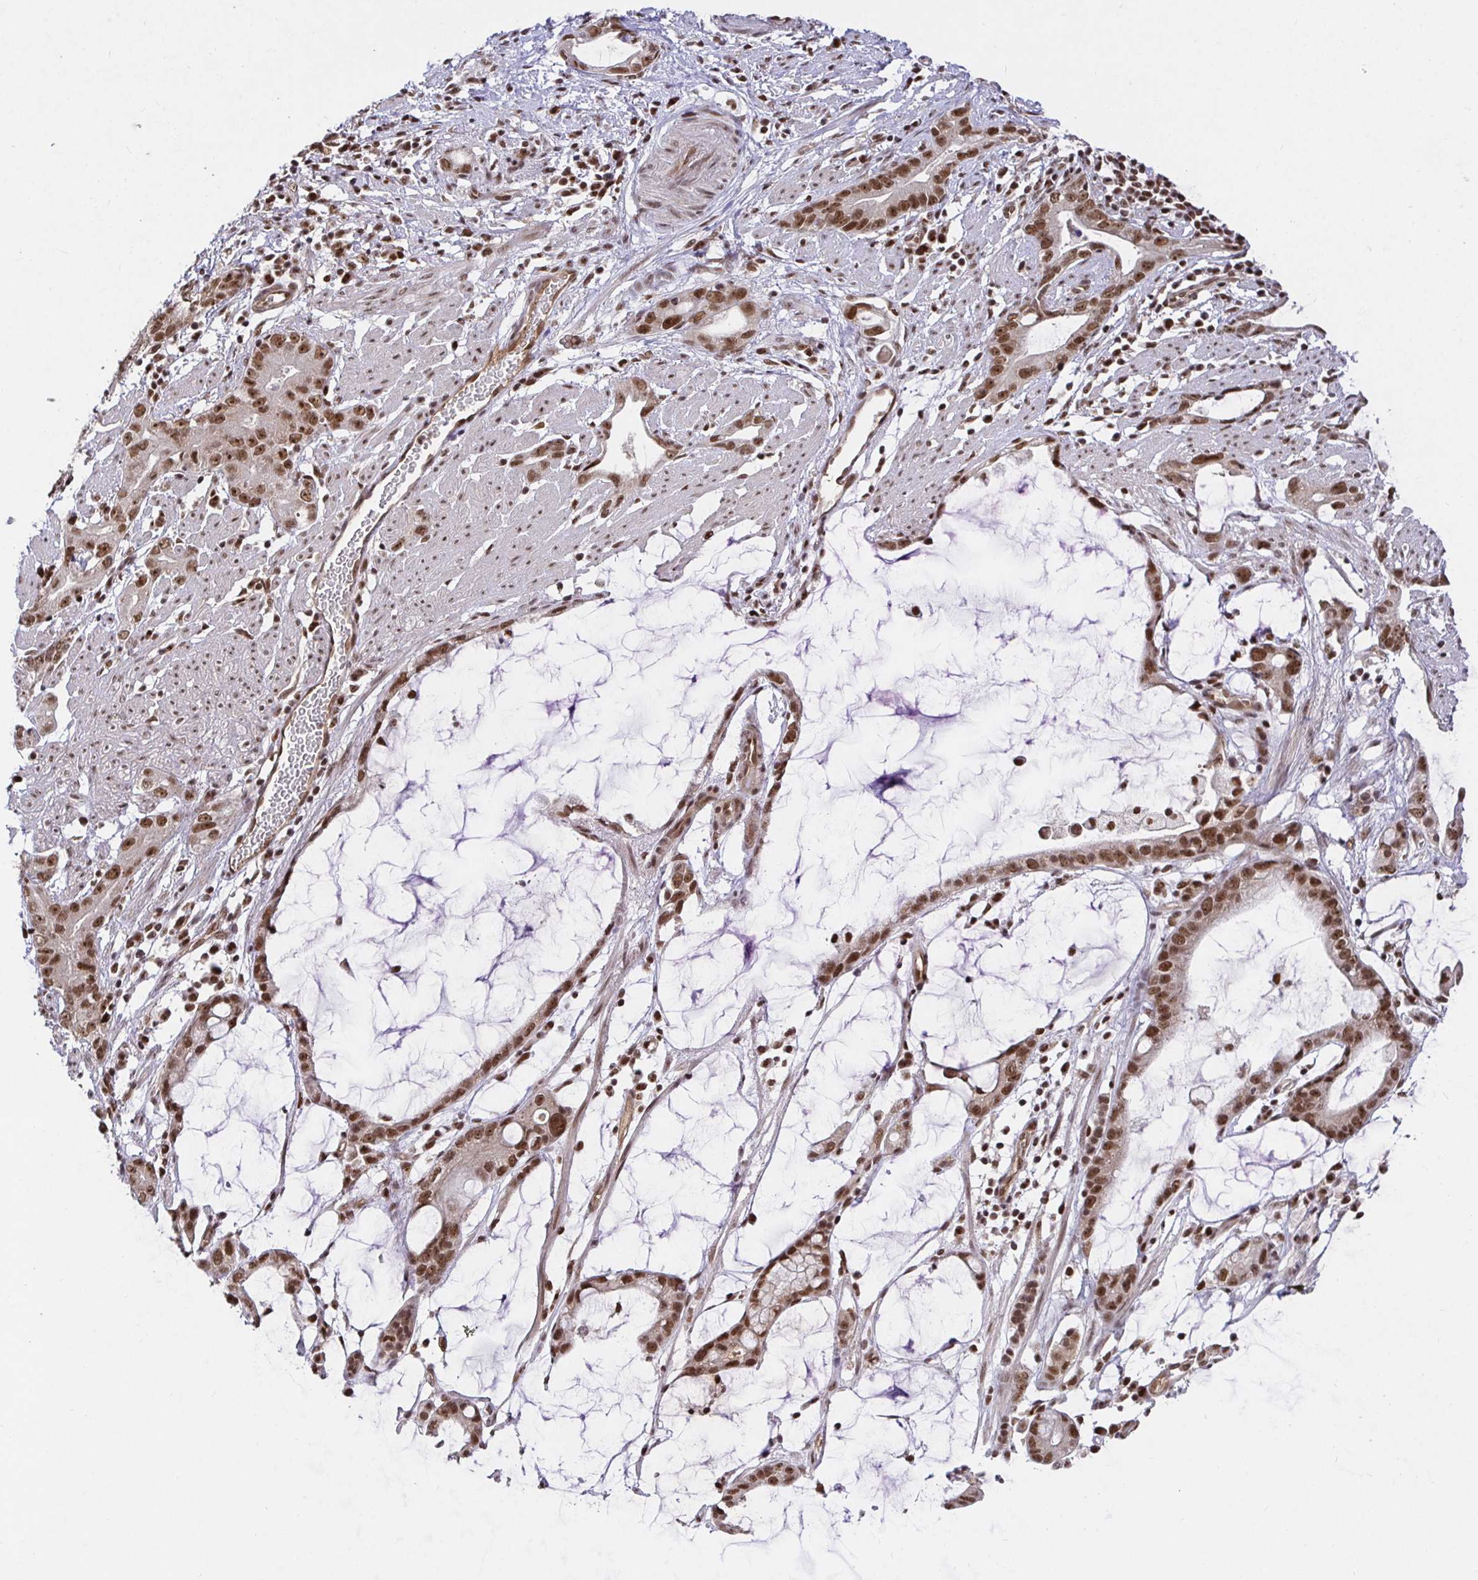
{"staining": {"intensity": "moderate", "quantity": ">75%", "location": "nuclear"}, "tissue": "stomach cancer", "cell_type": "Tumor cells", "image_type": "cancer", "snomed": [{"axis": "morphology", "description": "Adenocarcinoma, NOS"}, {"axis": "topography", "description": "Stomach"}], "caption": "The histopathology image shows immunohistochemical staining of adenocarcinoma (stomach). There is moderate nuclear positivity is present in about >75% of tumor cells. Ihc stains the protein in brown and the nuclei are stained blue.", "gene": "USF1", "patient": {"sex": "male", "age": 55}}